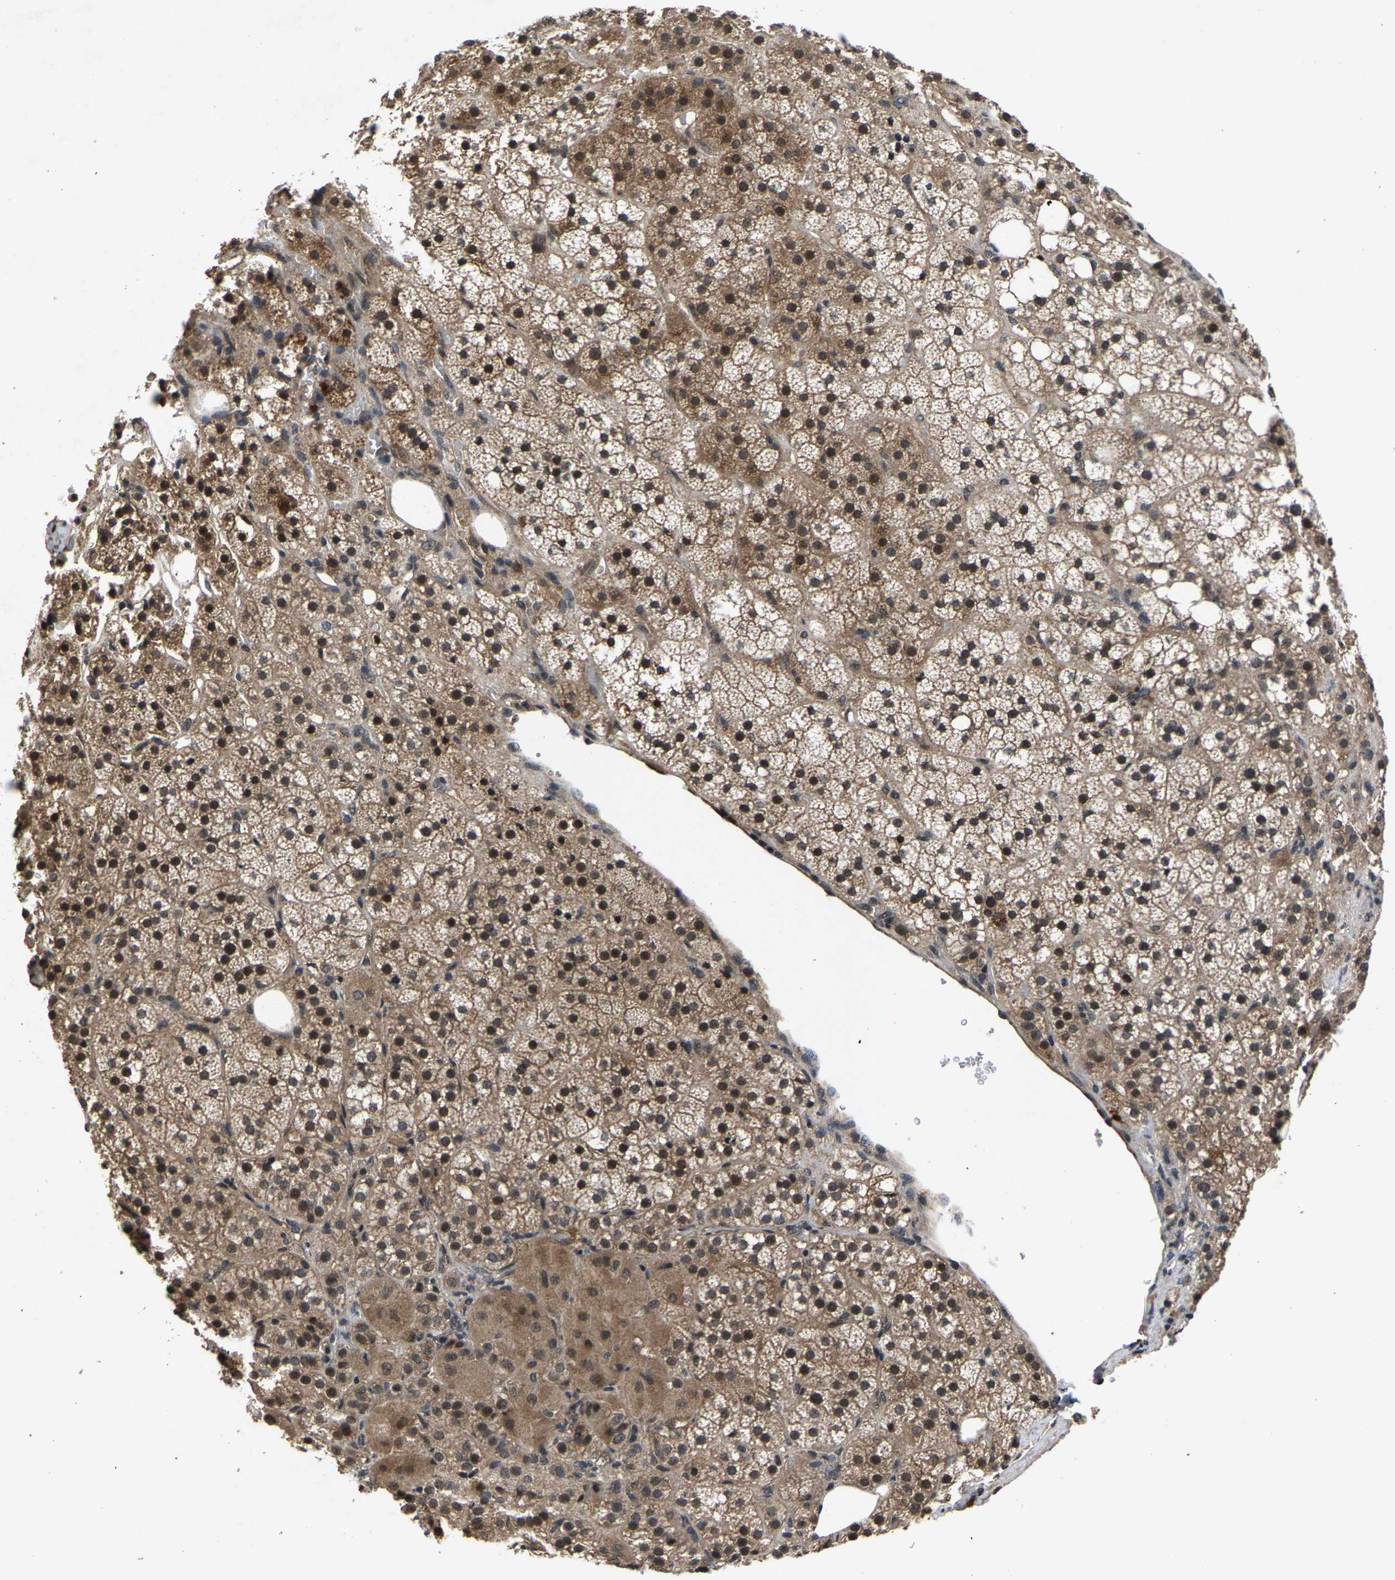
{"staining": {"intensity": "moderate", "quantity": ">75%", "location": "cytoplasmic/membranous,nuclear"}, "tissue": "adrenal gland", "cell_type": "Glandular cells", "image_type": "normal", "snomed": [{"axis": "morphology", "description": "Normal tissue, NOS"}, {"axis": "topography", "description": "Adrenal gland"}], "caption": "Adrenal gland stained for a protein (brown) demonstrates moderate cytoplasmic/membranous,nuclear positive staining in approximately >75% of glandular cells.", "gene": "HUWE1", "patient": {"sex": "female", "age": 59}}